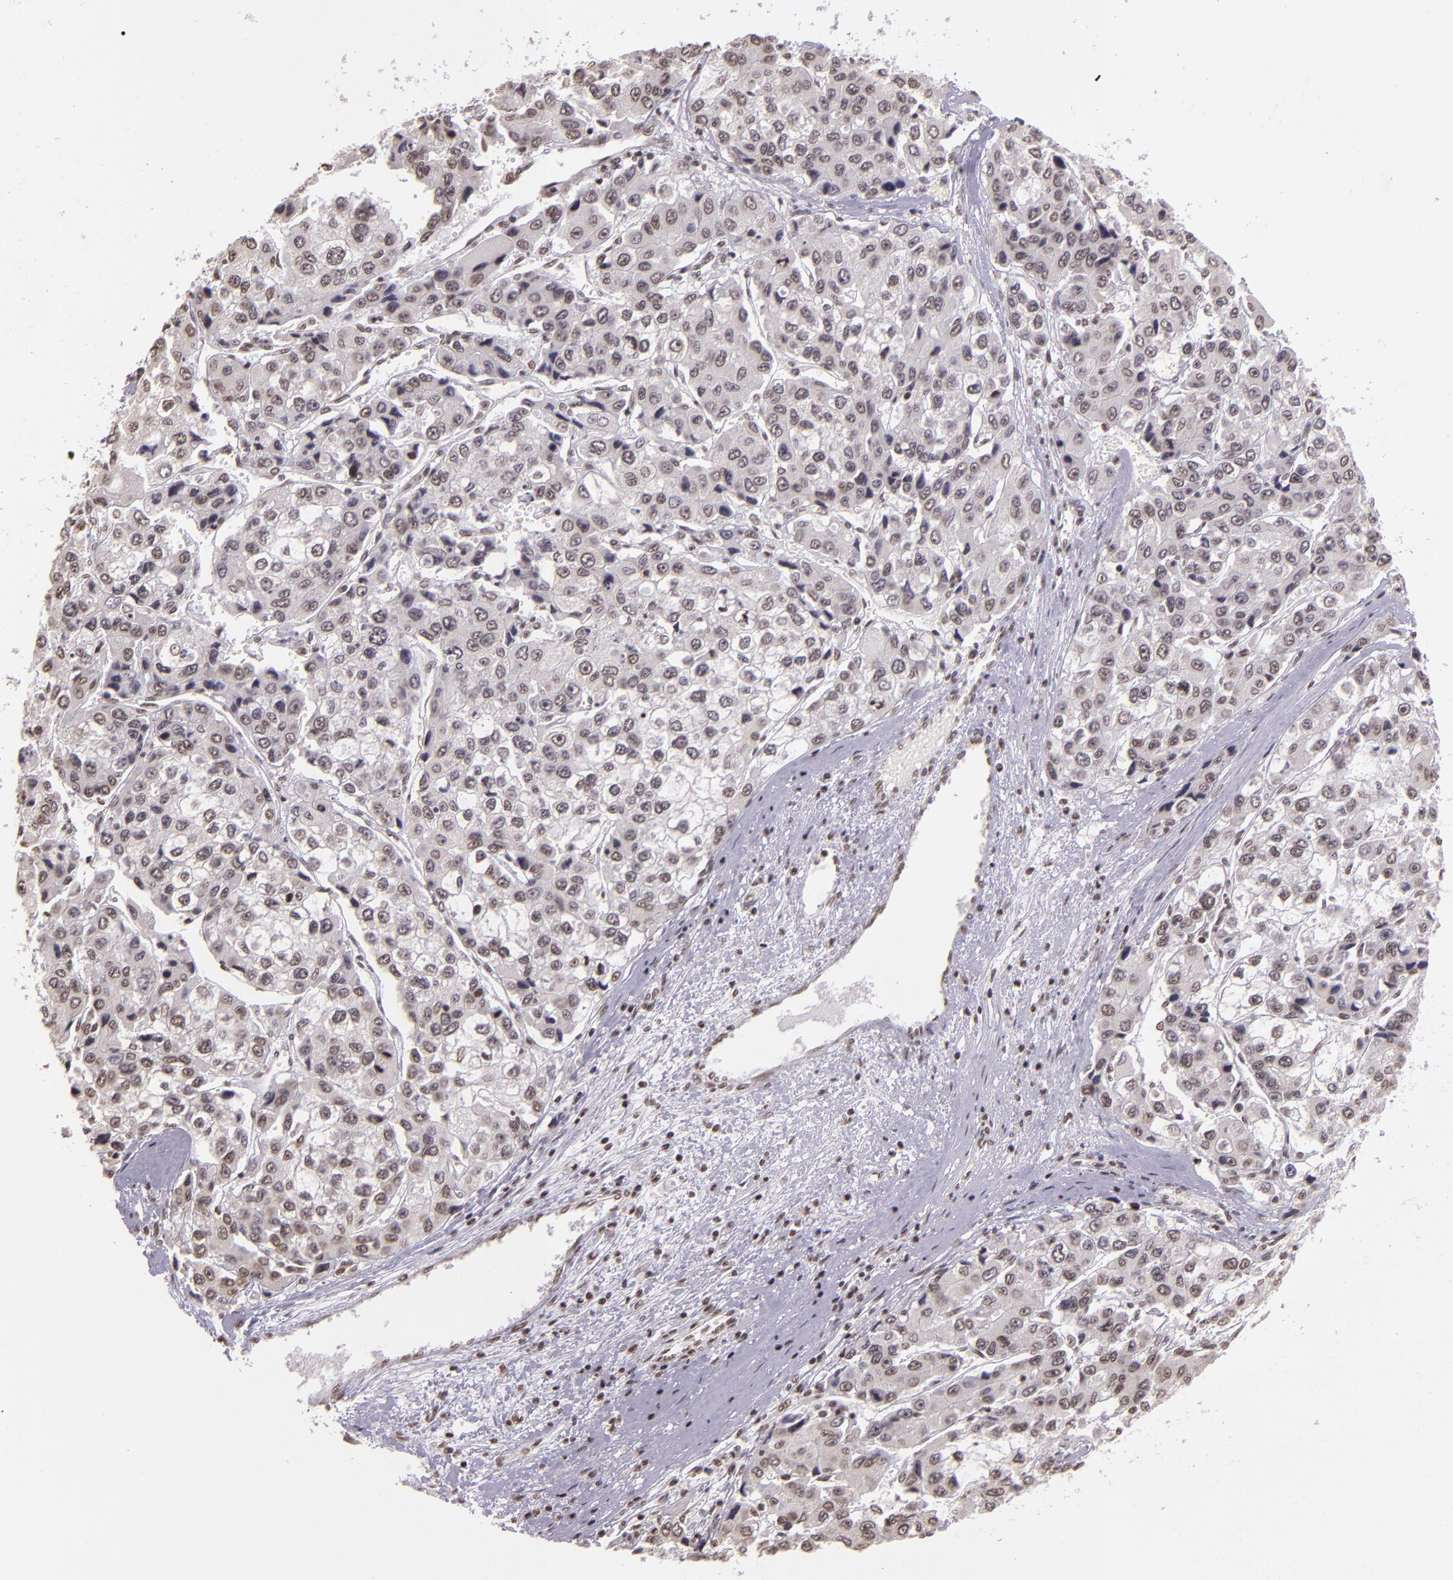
{"staining": {"intensity": "weak", "quantity": "<25%", "location": "nuclear"}, "tissue": "liver cancer", "cell_type": "Tumor cells", "image_type": "cancer", "snomed": [{"axis": "morphology", "description": "Carcinoma, Hepatocellular, NOS"}, {"axis": "topography", "description": "Liver"}], "caption": "DAB (3,3'-diaminobenzidine) immunohistochemical staining of human hepatocellular carcinoma (liver) reveals no significant positivity in tumor cells.", "gene": "USF1", "patient": {"sex": "female", "age": 66}}